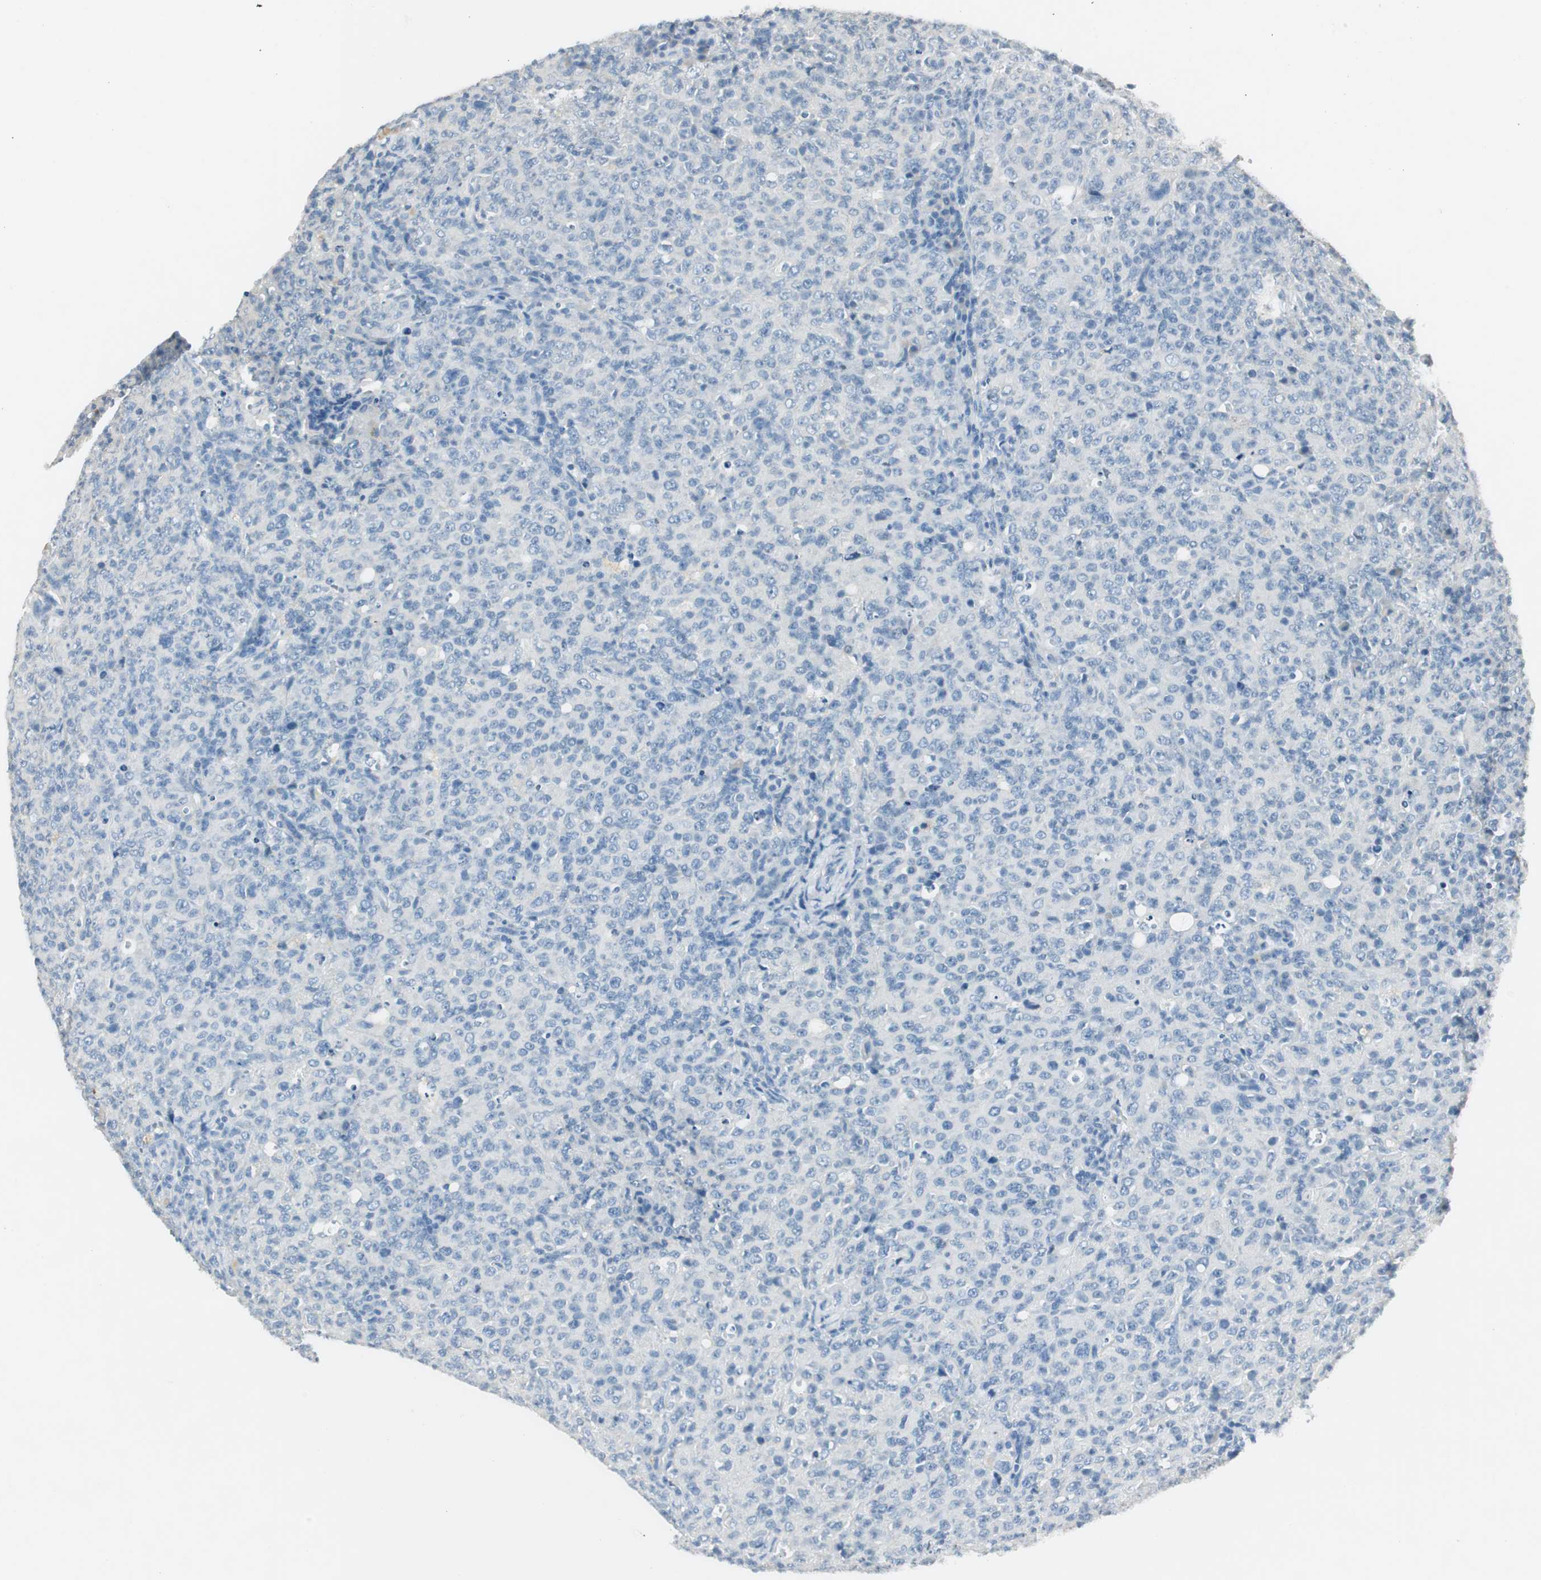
{"staining": {"intensity": "negative", "quantity": "none", "location": "none"}, "tissue": "lymphoma", "cell_type": "Tumor cells", "image_type": "cancer", "snomed": [{"axis": "morphology", "description": "Malignant lymphoma, non-Hodgkin's type, High grade"}, {"axis": "topography", "description": "Tonsil"}], "caption": "Protein analysis of high-grade malignant lymphoma, non-Hodgkin's type demonstrates no significant positivity in tumor cells.", "gene": "LRP2", "patient": {"sex": "female", "age": 36}}